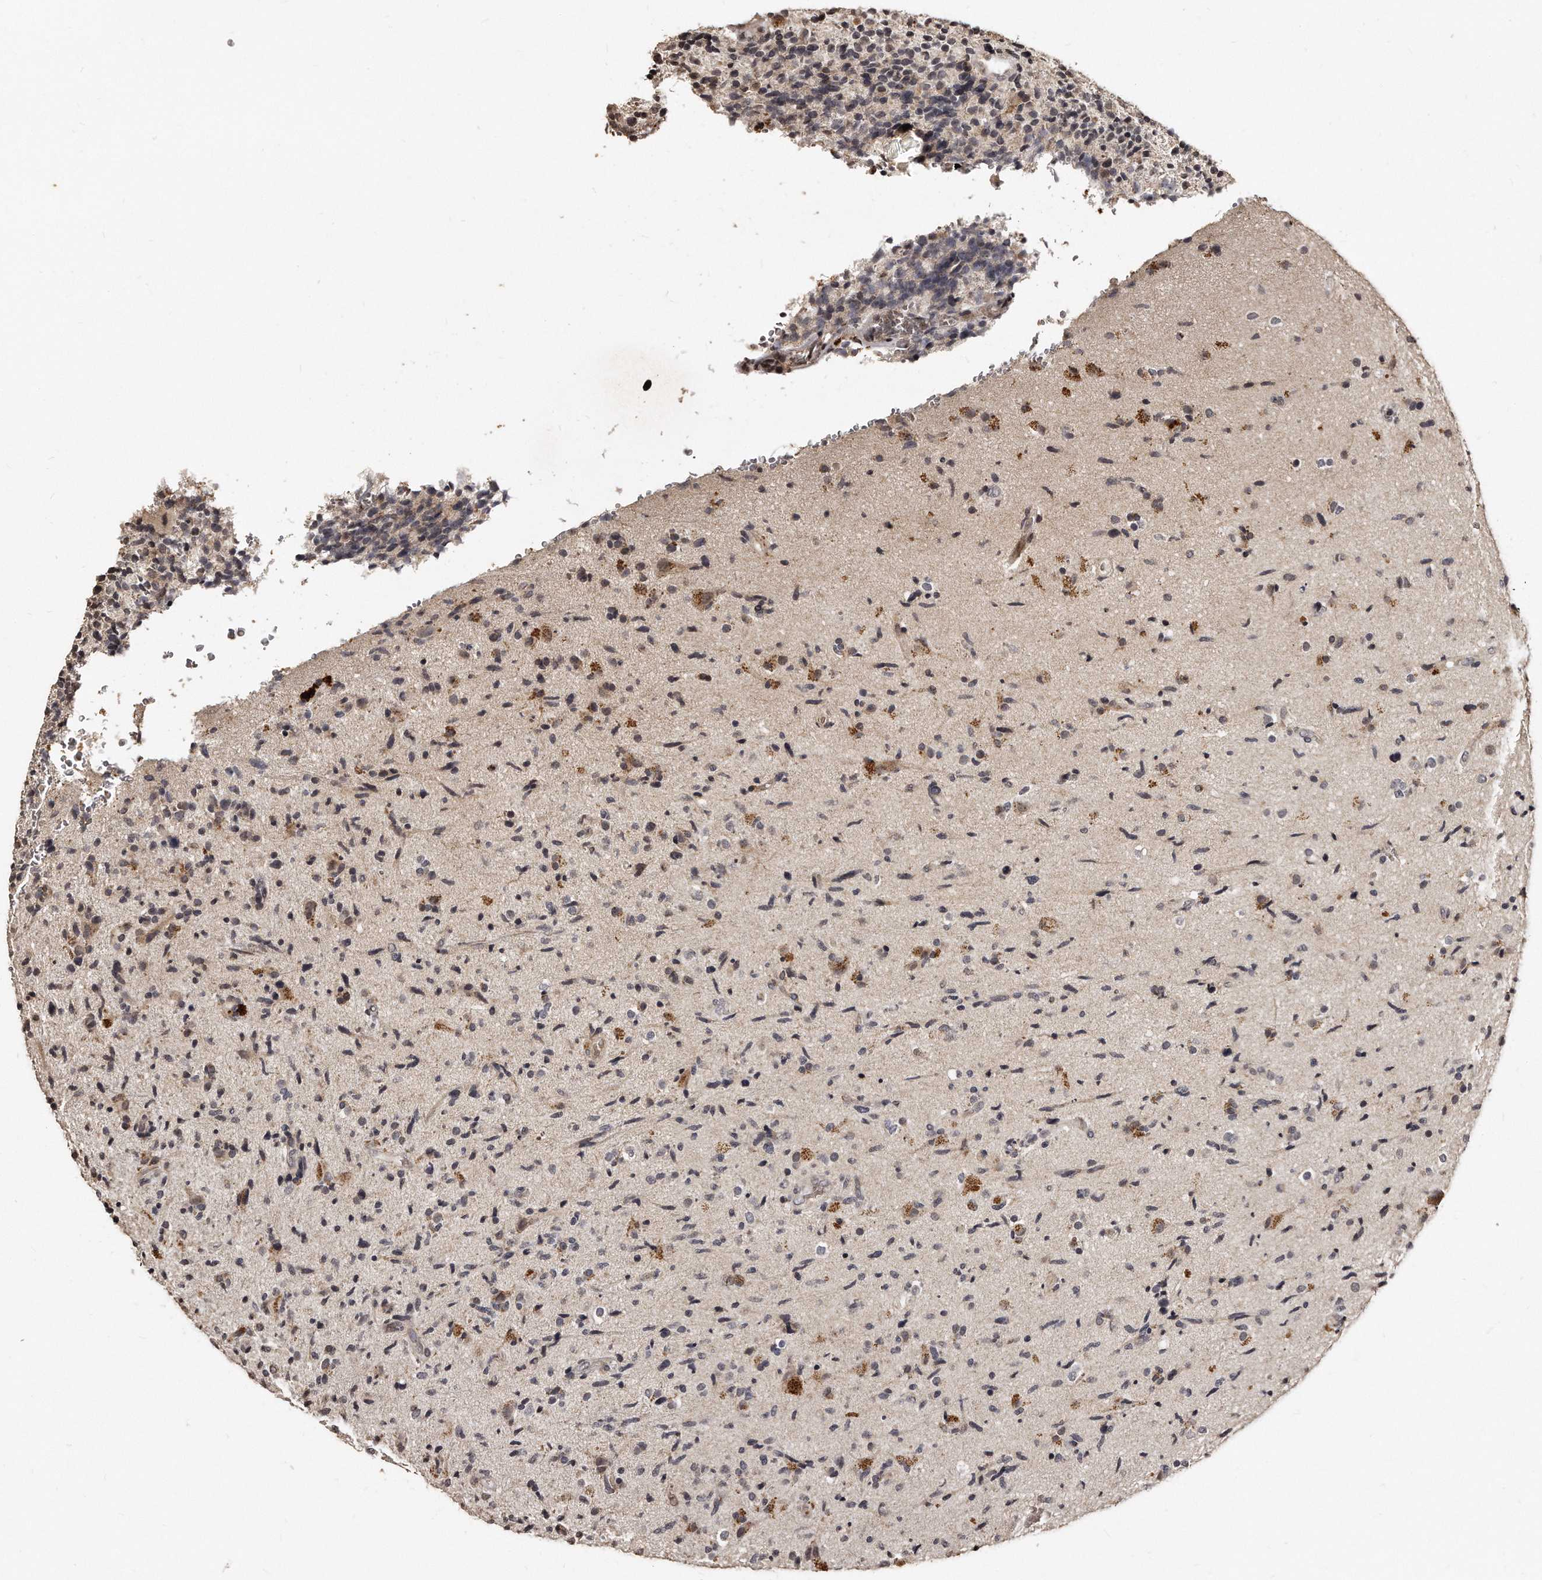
{"staining": {"intensity": "weak", "quantity": "<25%", "location": "cytoplasmic/membranous"}, "tissue": "glioma", "cell_type": "Tumor cells", "image_type": "cancer", "snomed": [{"axis": "morphology", "description": "Glioma, malignant, High grade"}, {"axis": "topography", "description": "Brain"}], "caption": "A high-resolution image shows immunohistochemistry (IHC) staining of malignant glioma (high-grade), which displays no significant staining in tumor cells.", "gene": "TSHR", "patient": {"sex": "male", "age": 72}}